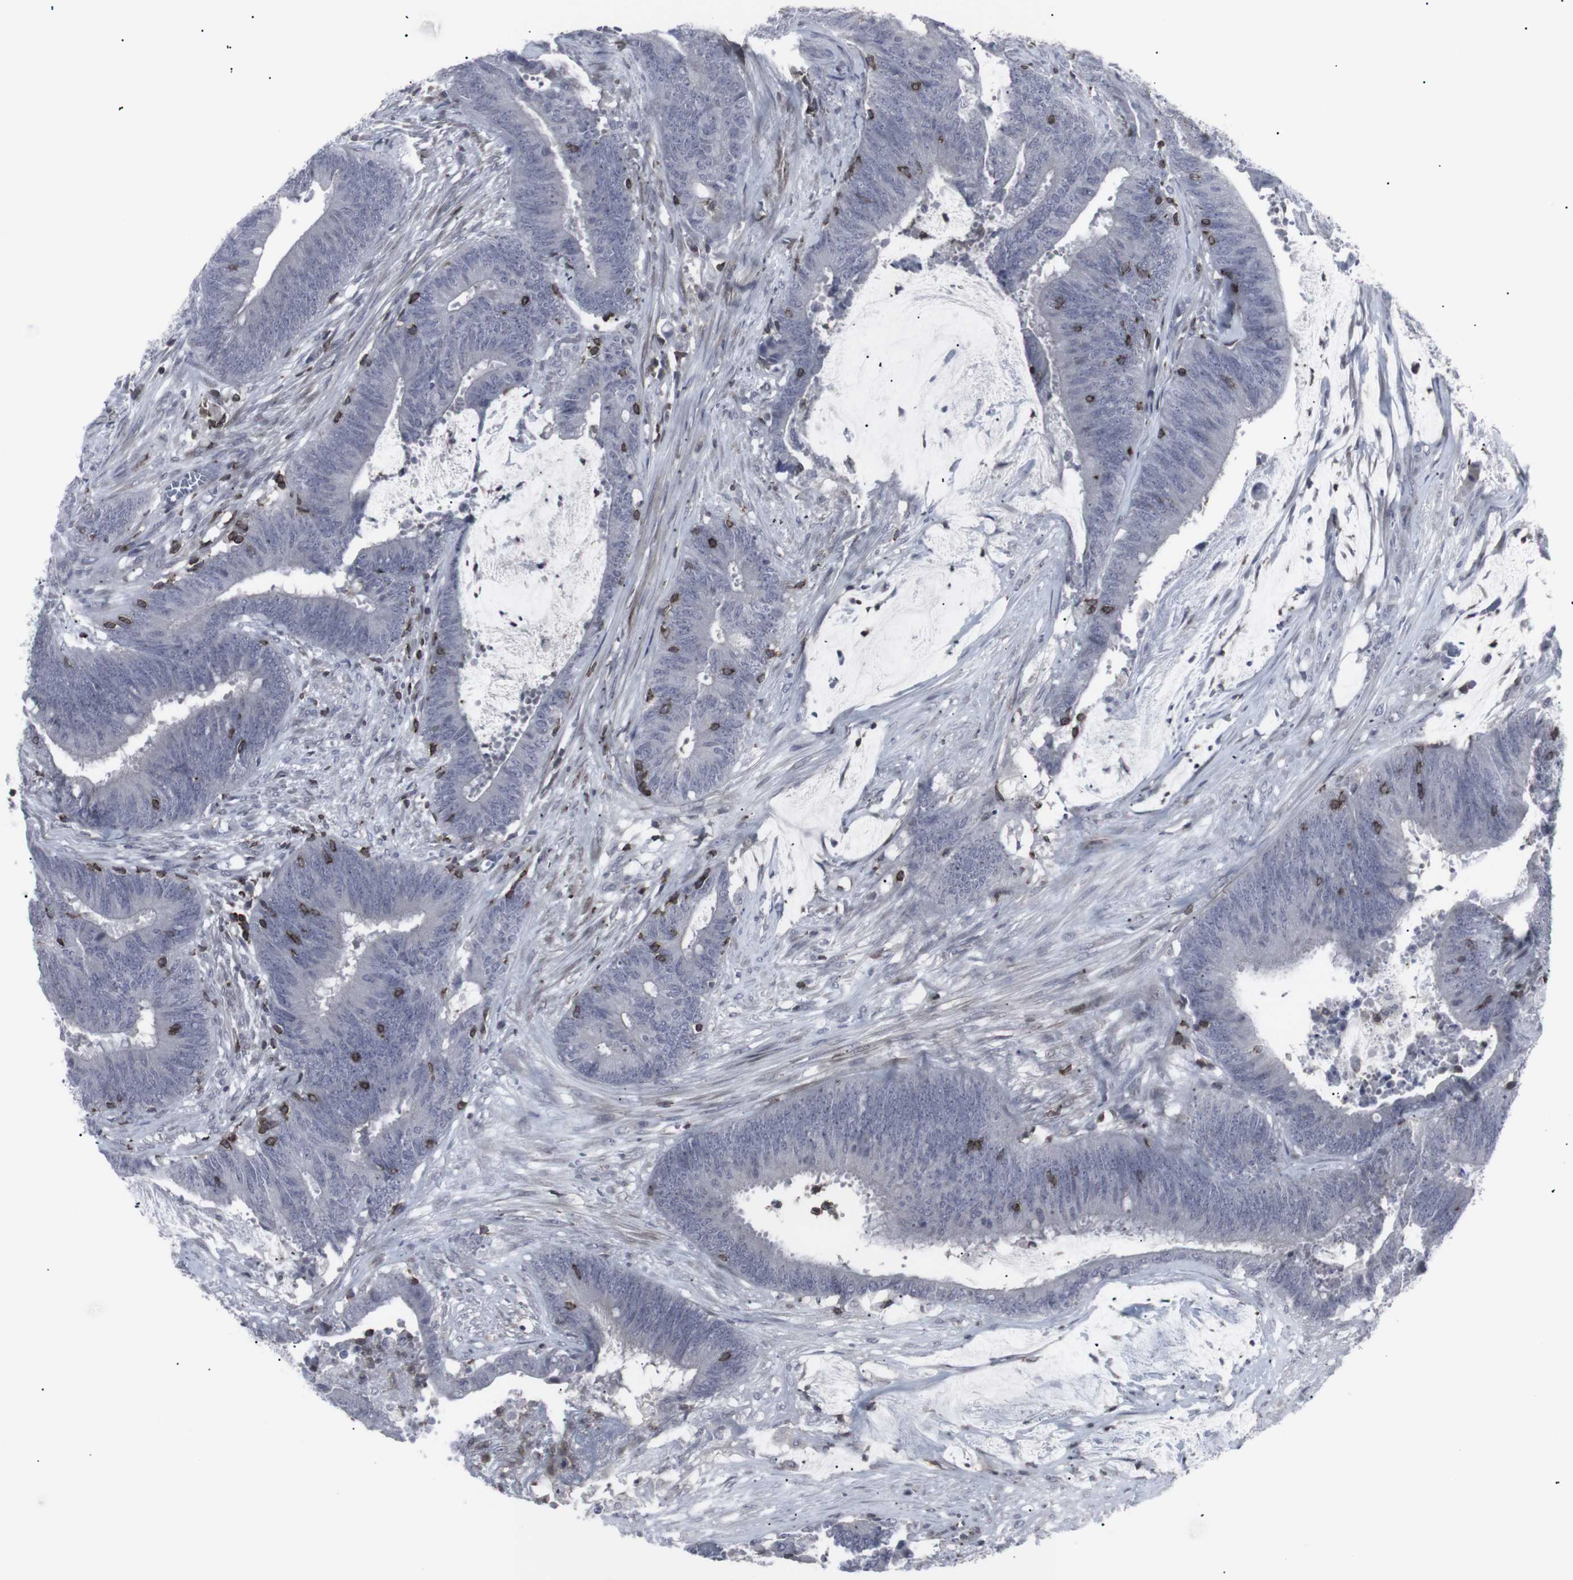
{"staining": {"intensity": "negative", "quantity": "none", "location": "none"}, "tissue": "colorectal cancer", "cell_type": "Tumor cells", "image_type": "cancer", "snomed": [{"axis": "morphology", "description": "Adenocarcinoma, NOS"}, {"axis": "topography", "description": "Rectum"}], "caption": "Human colorectal cancer stained for a protein using immunohistochemistry displays no positivity in tumor cells.", "gene": "APOBEC2", "patient": {"sex": "female", "age": 66}}